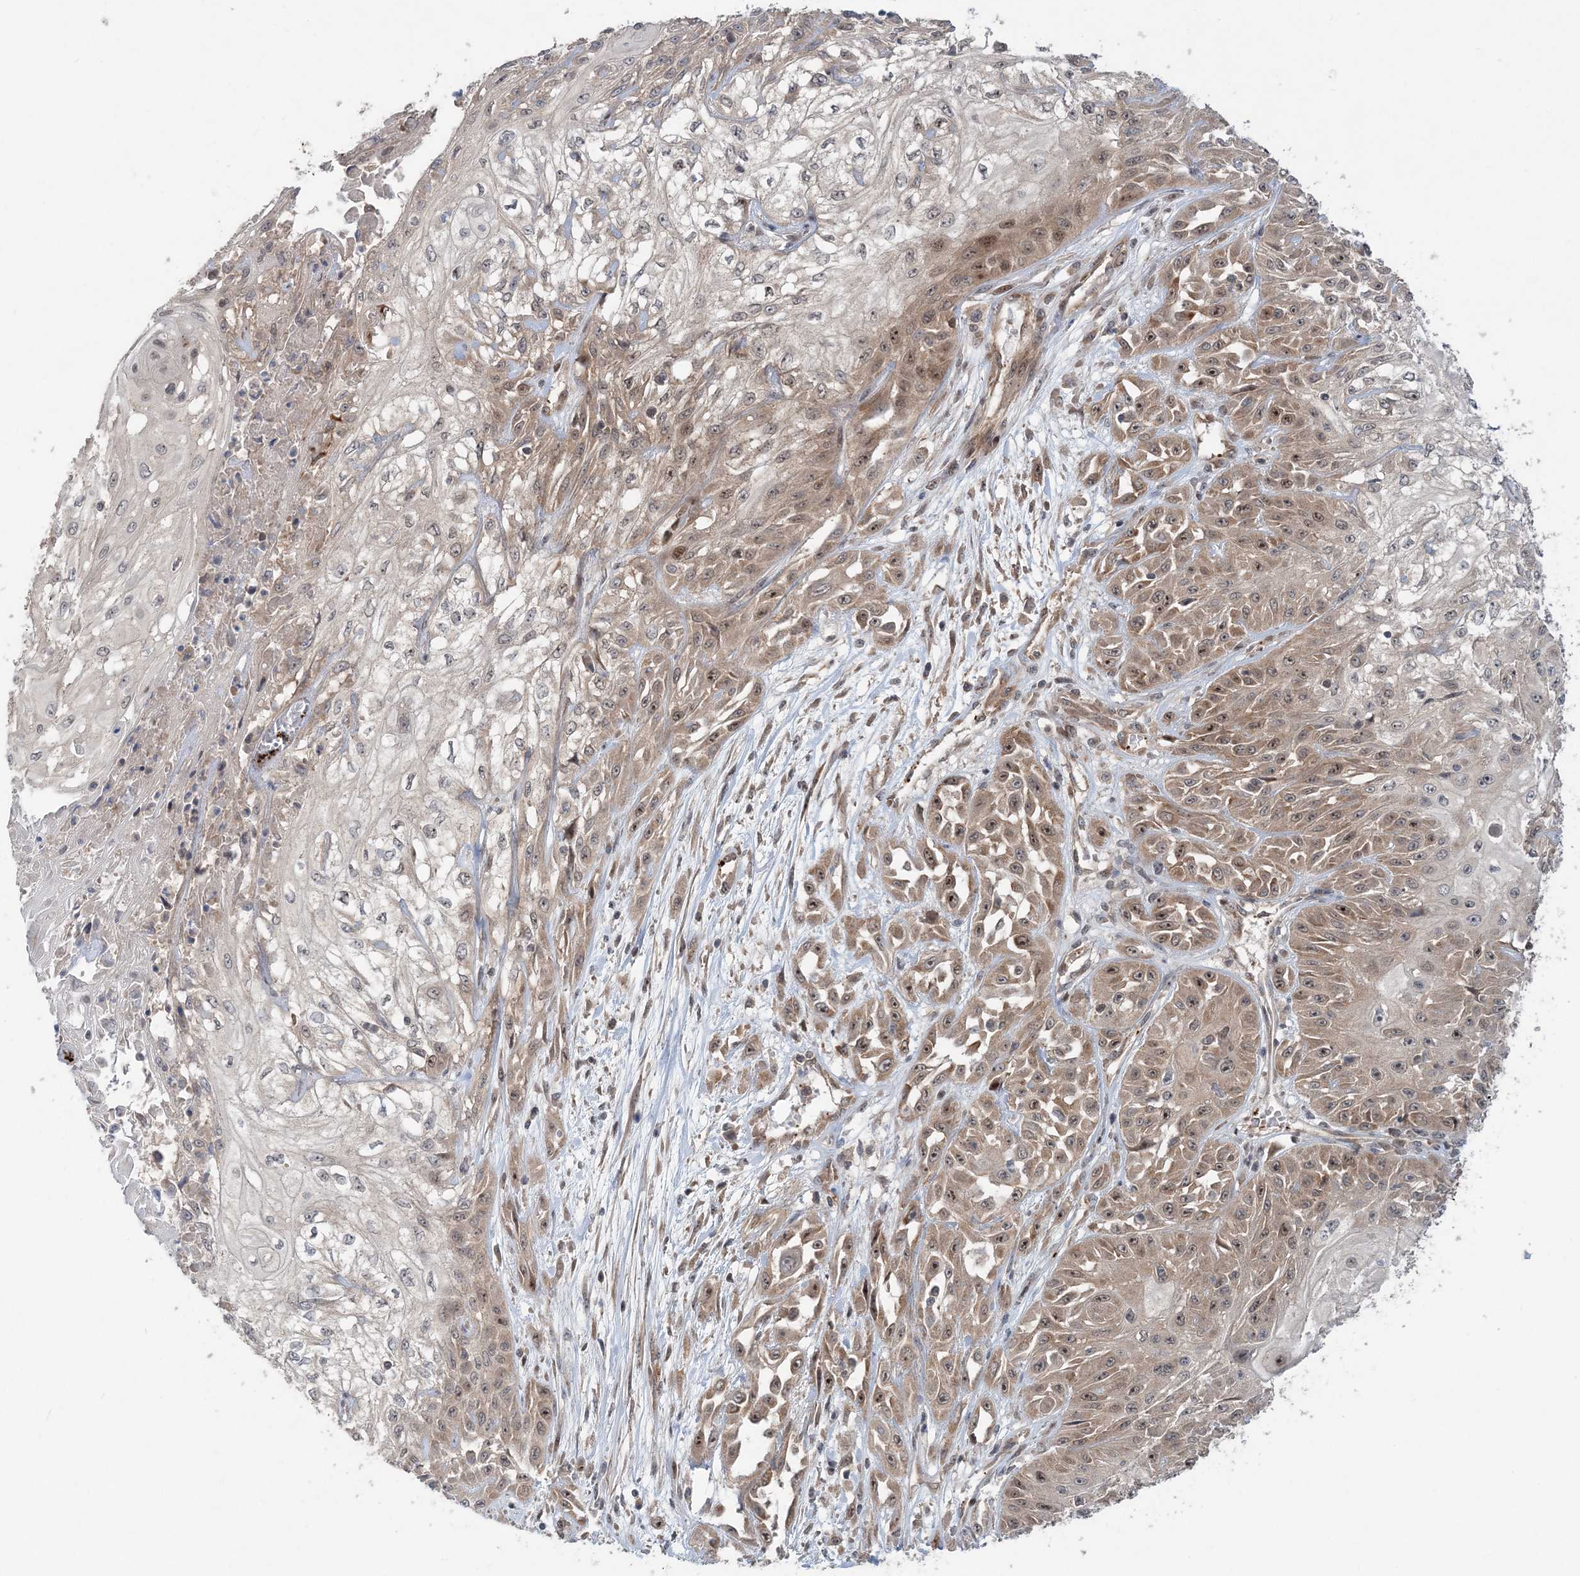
{"staining": {"intensity": "moderate", "quantity": "25%-75%", "location": "cytoplasmic/membranous,nuclear"}, "tissue": "skin cancer", "cell_type": "Tumor cells", "image_type": "cancer", "snomed": [{"axis": "morphology", "description": "Squamous cell carcinoma, NOS"}, {"axis": "morphology", "description": "Squamous cell carcinoma, metastatic, NOS"}, {"axis": "topography", "description": "Skin"}, {"axis": "topography", "description": "Lymph node"}], "caption": "IHC (DAB) staining of human squamous cell carcinoma (skin) shows moderate cytoplasmic/membranous and nuclear protein expression in about 25%-75% of tumor cells. The staining was performed using DAB to visualize the protein expression in brown, while the nuclei were stained in blue with hematoxylin (Magnification: 20x).", "gene": "GEMIN5", "patient": {"sex": "male", "age": 75}}